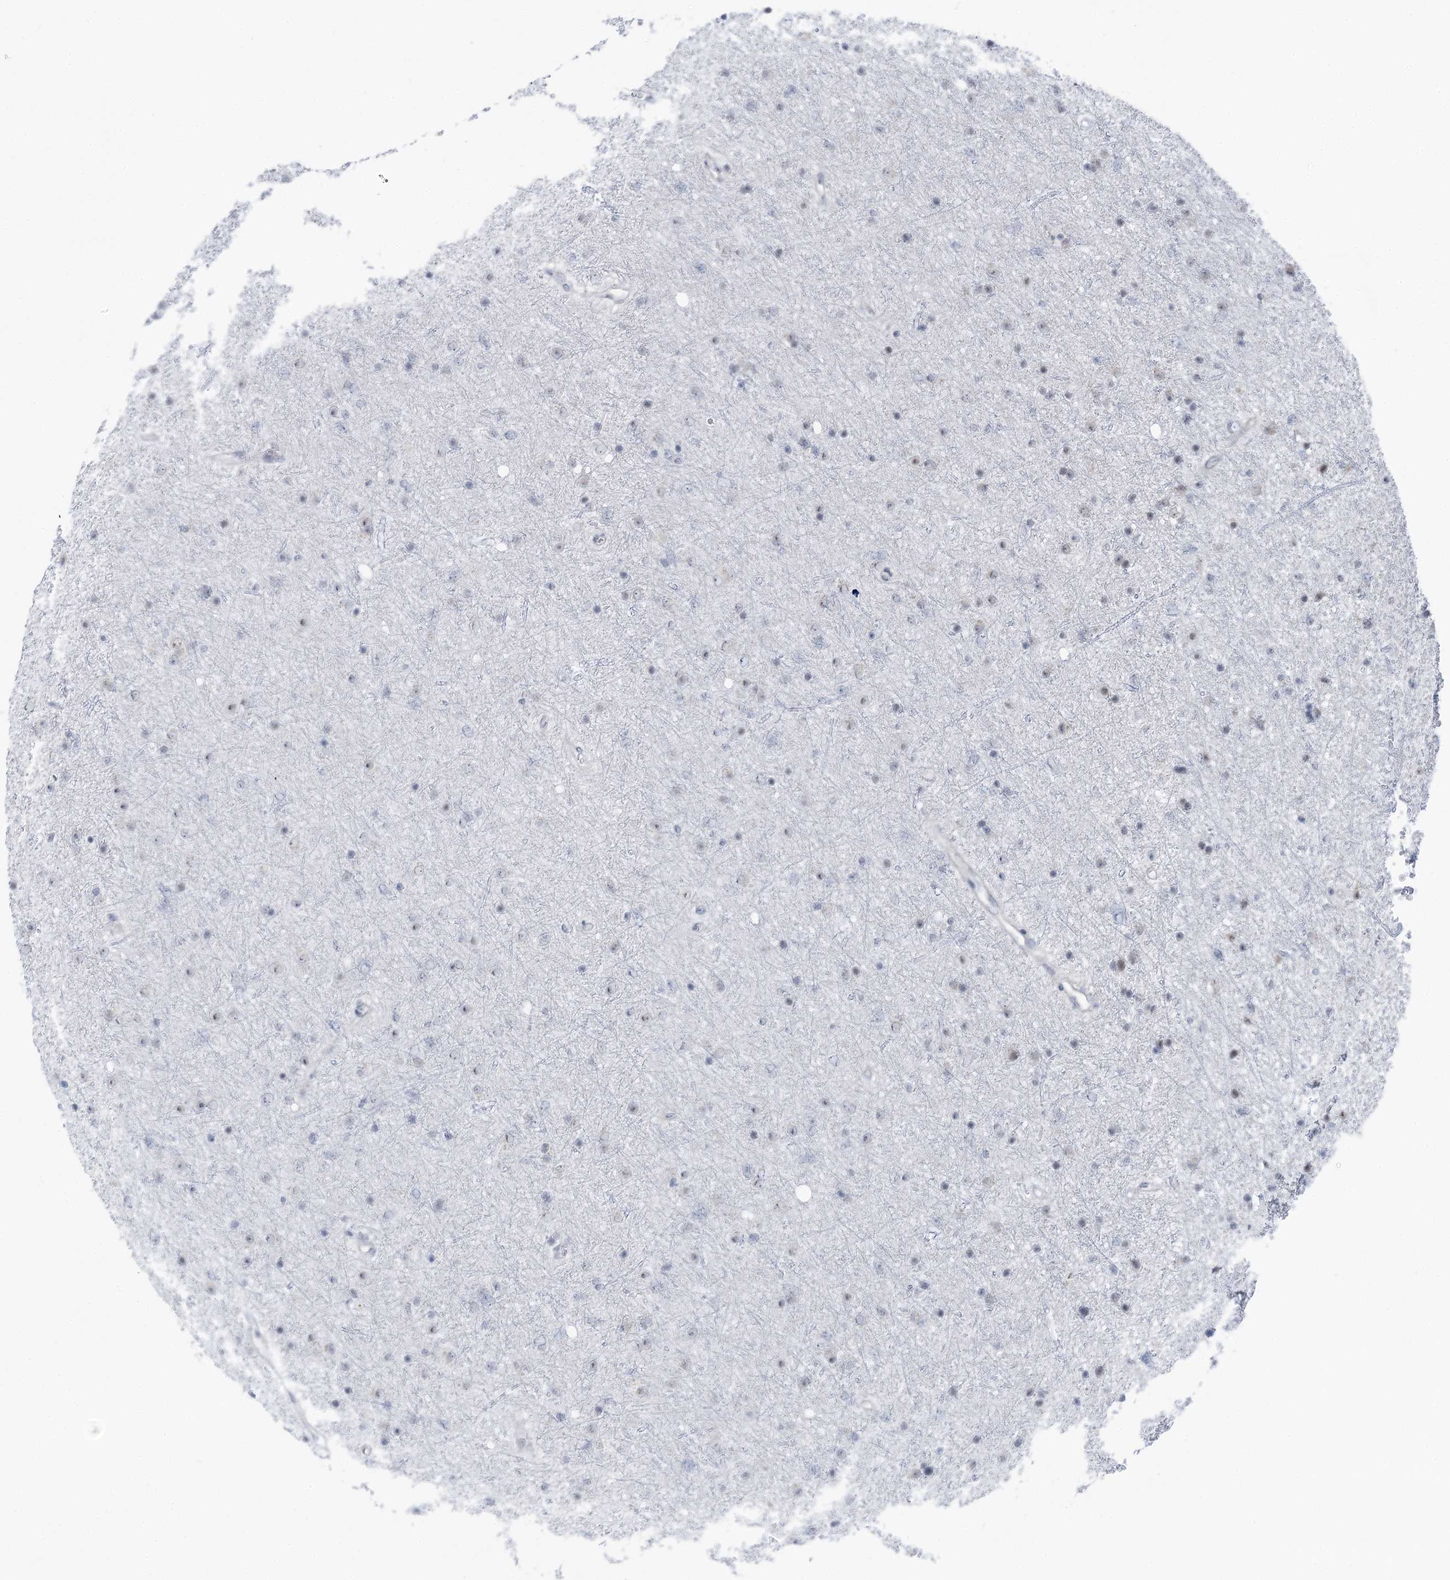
{"staining": {"intensity": "negative", "quantity": "none", "location": "none"}, "tissue": "glioma", "cell_type": "Tumor cells", "image_type": "cancer", "snomed": [{"axis": "morphology", "description": "Glioma, malignant, Low grade"}, {"axis": "topography", "description": "Cerebral cortex"}], "caption": "Tumor cells show no significant positivity in malignant glioma (low-grade).", "gene": "STEEP1", "patient": {"sex": "female", "age": 39}}